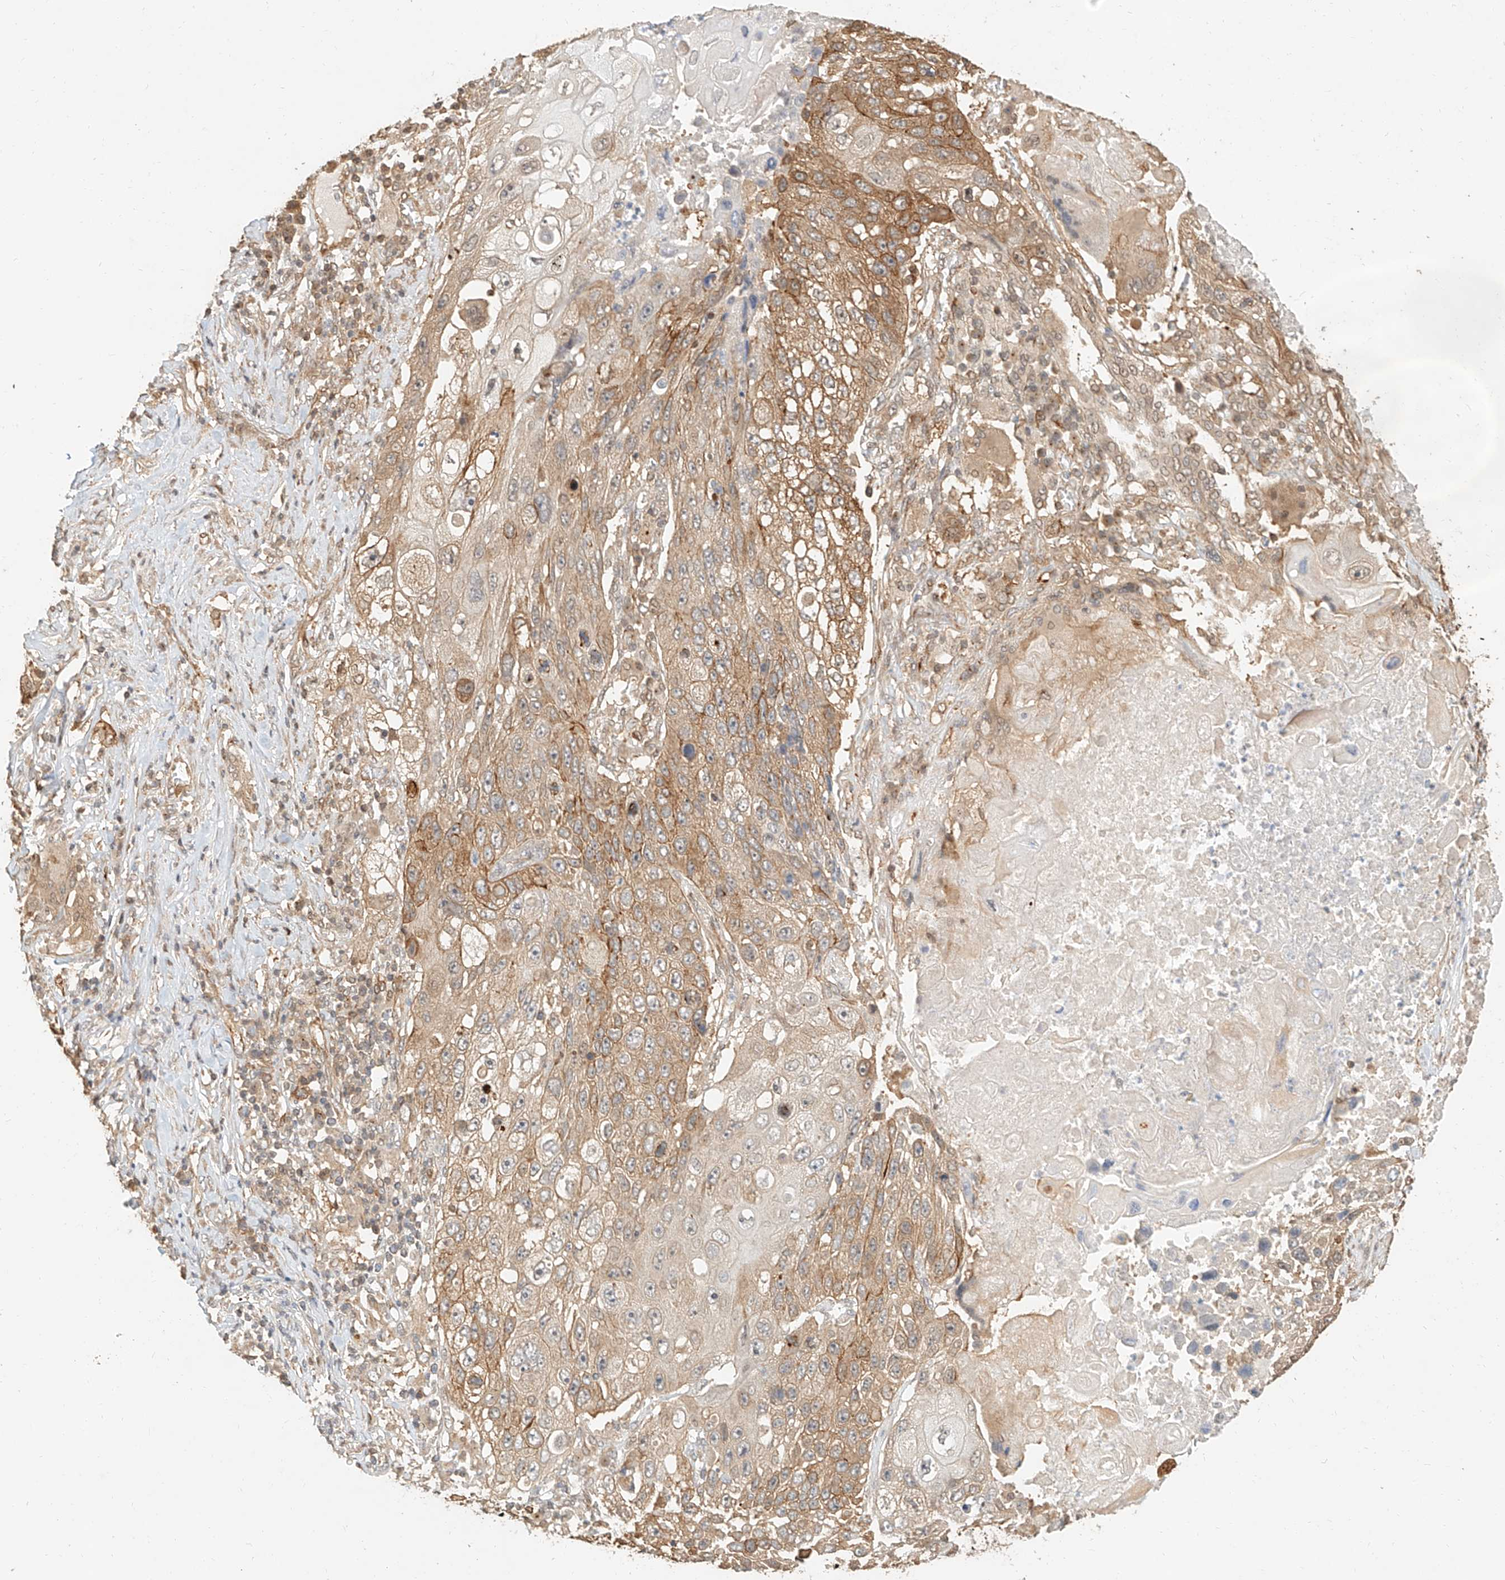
{"staining": {"intensity": "moderate", "quantity": ">75%", "location": "cytoplasmic/membranous"}, "tissue": "lung cancer", "cell_type": "Tumor cells", "image_type": "cancer", "snomed": [{"axis": "morphology", "description": "Squamous cell carcinoma, NOS"}, {"axis": "topography", "description": "Lung"}], "caption": "Immunohistochemistry (IHC) histopathology image of neoplastic tissue: human lung squamous cell carcinoma stained using IHC demonstrates medium levels of moderate protein expression localized specifically in the cytoplasmic/membranous of tumor cells, appearing as a cytoplasmic/membranous brown color.", "gene": "NAP1L1", "patient": {"sex": "male", "age": 61}}